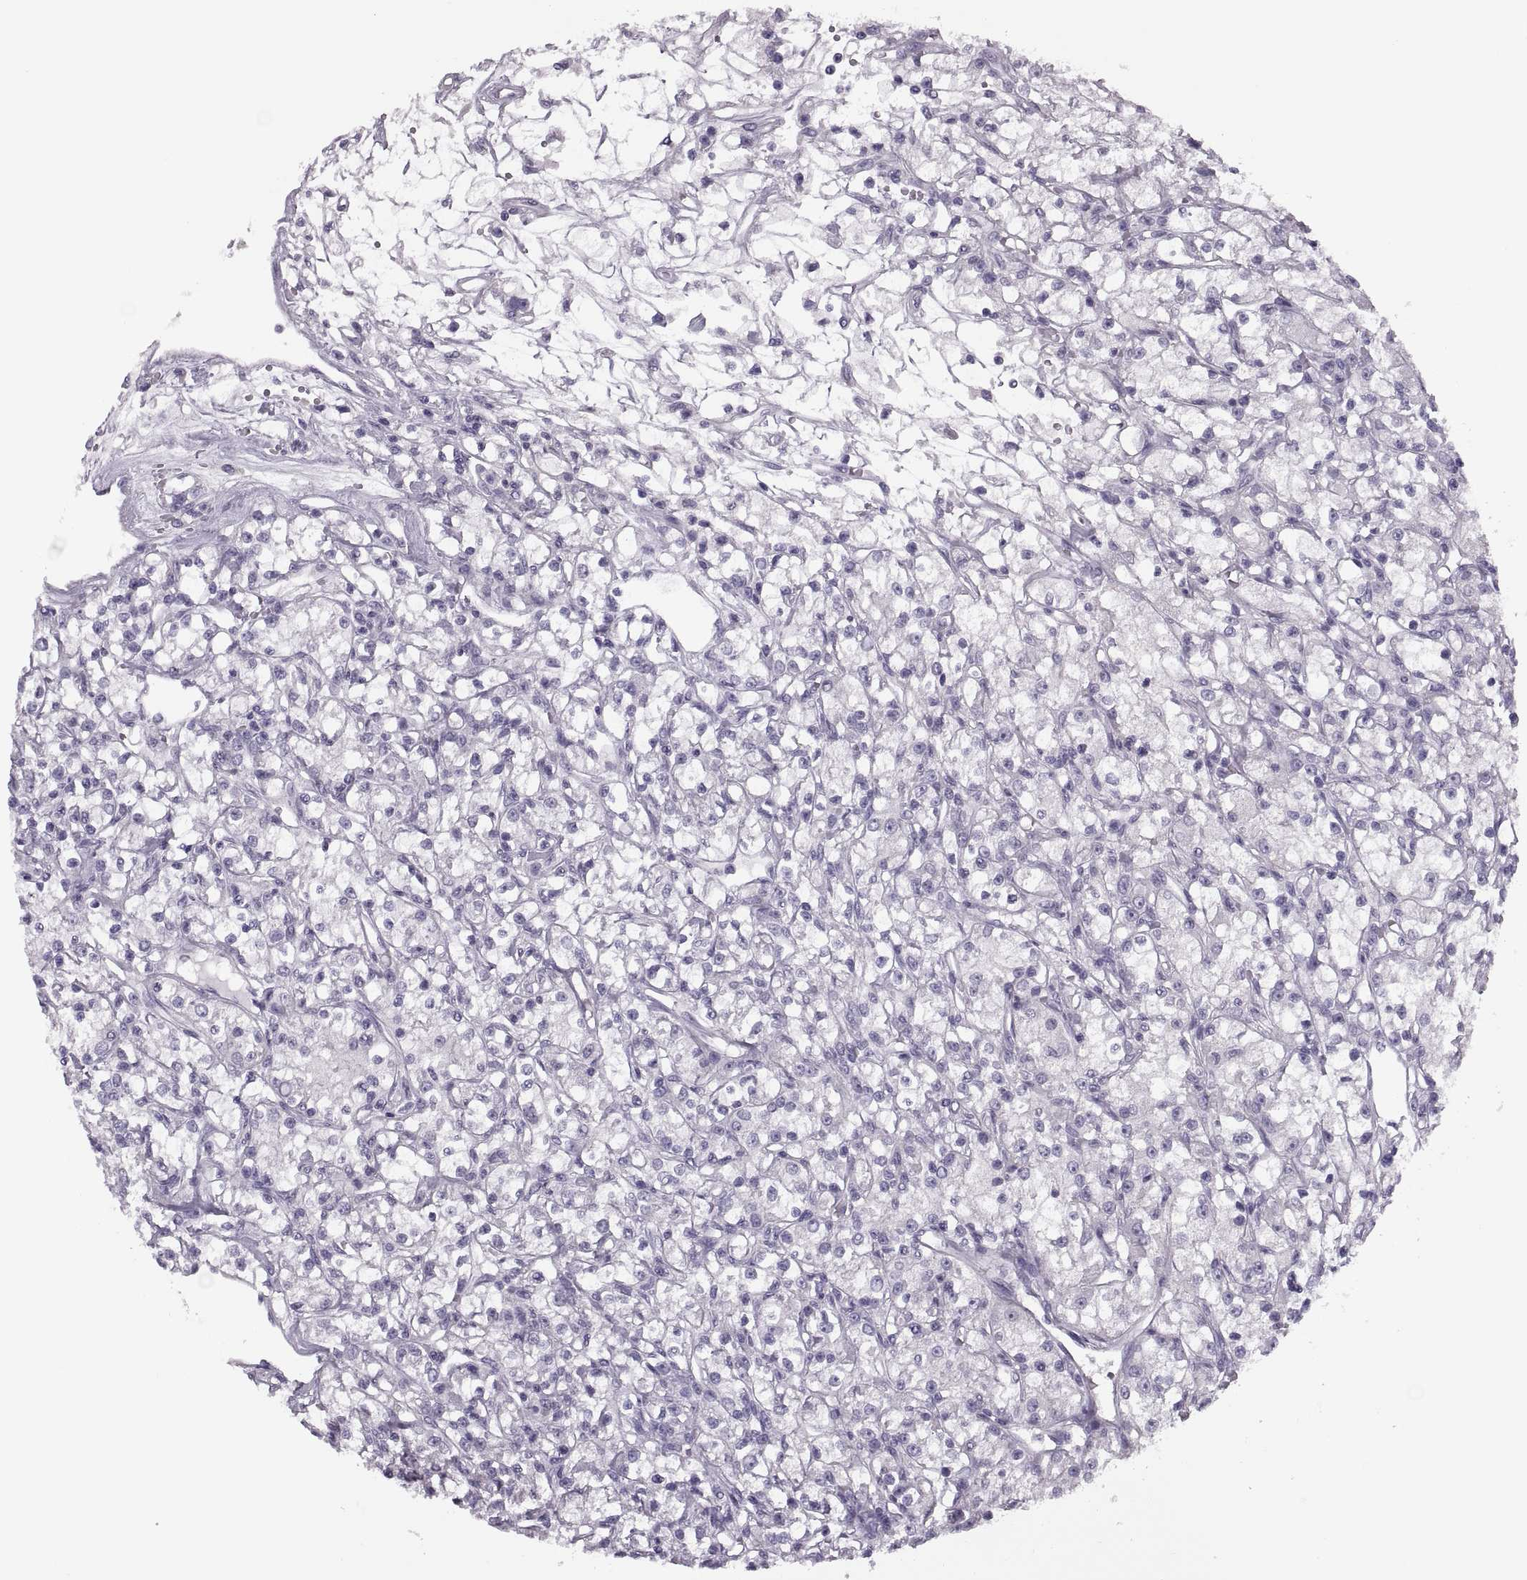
{"staining": {"intensity": "negative", "quantity": "none", "location": "none"}, "tissue": "renal cancer", "cell_type": "Tumor cells", "image_type": "cancer", "snomed": [{"axis": "morphology", "description": "Adenocarcinoma, NOS"}, {"axis": "topography", "description": "Kidney"}], "caption": "Histopathology image shows no significant protein staining in tumor cells of renal cancer (adenocarcinoma). (DAB immunohistochemistry (IHC) visualized using brightfield microscopy, high magnification).", "gene": "PRSS54", "patient": {"sex": "female", "age": 59}}